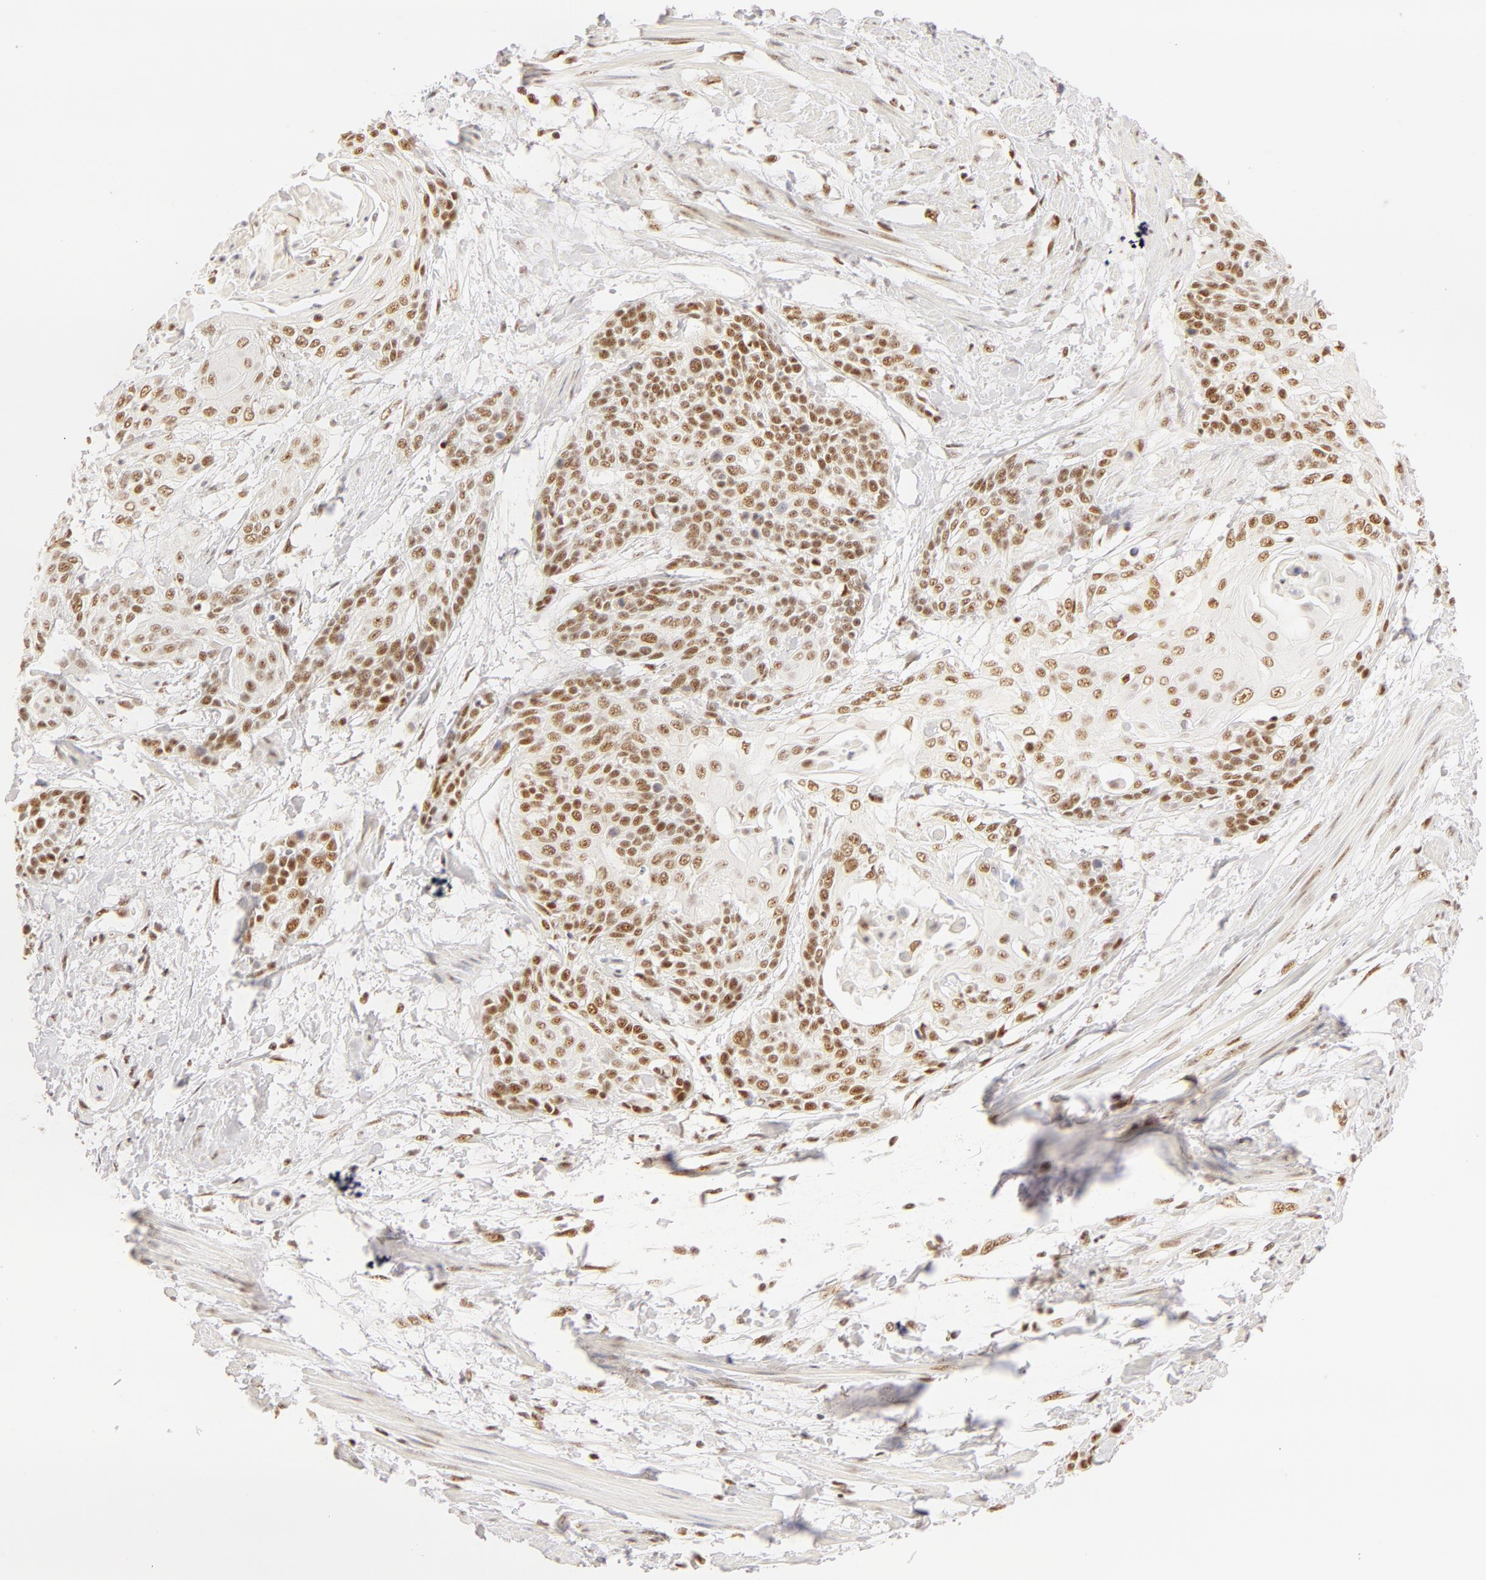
{"staining": {"intensity": "weak", "quantity": ">75%", "location": "nuclear"}, "tissue": "cervical cancer", "cell_type": "Tumor cells", "image_type": "cancer", "snomed": [{"axis": "morphology", "description": "Squamous cell carcinoma, NOS"}, {"axis": "topography", "description": "Cervix"}], "caption": "A micrograph of cervical cancer stained for a protein reveals weak nuclear brown staining in tumor cells. The protein of interest is stained brown, and the nuclei are stained in blue (DAB (3,3'-diaminobenzidine) IHC with brightfield microscopy, high magnification).", "gene": "RBM39", "patient": {"sex": "female", "age": 57}}